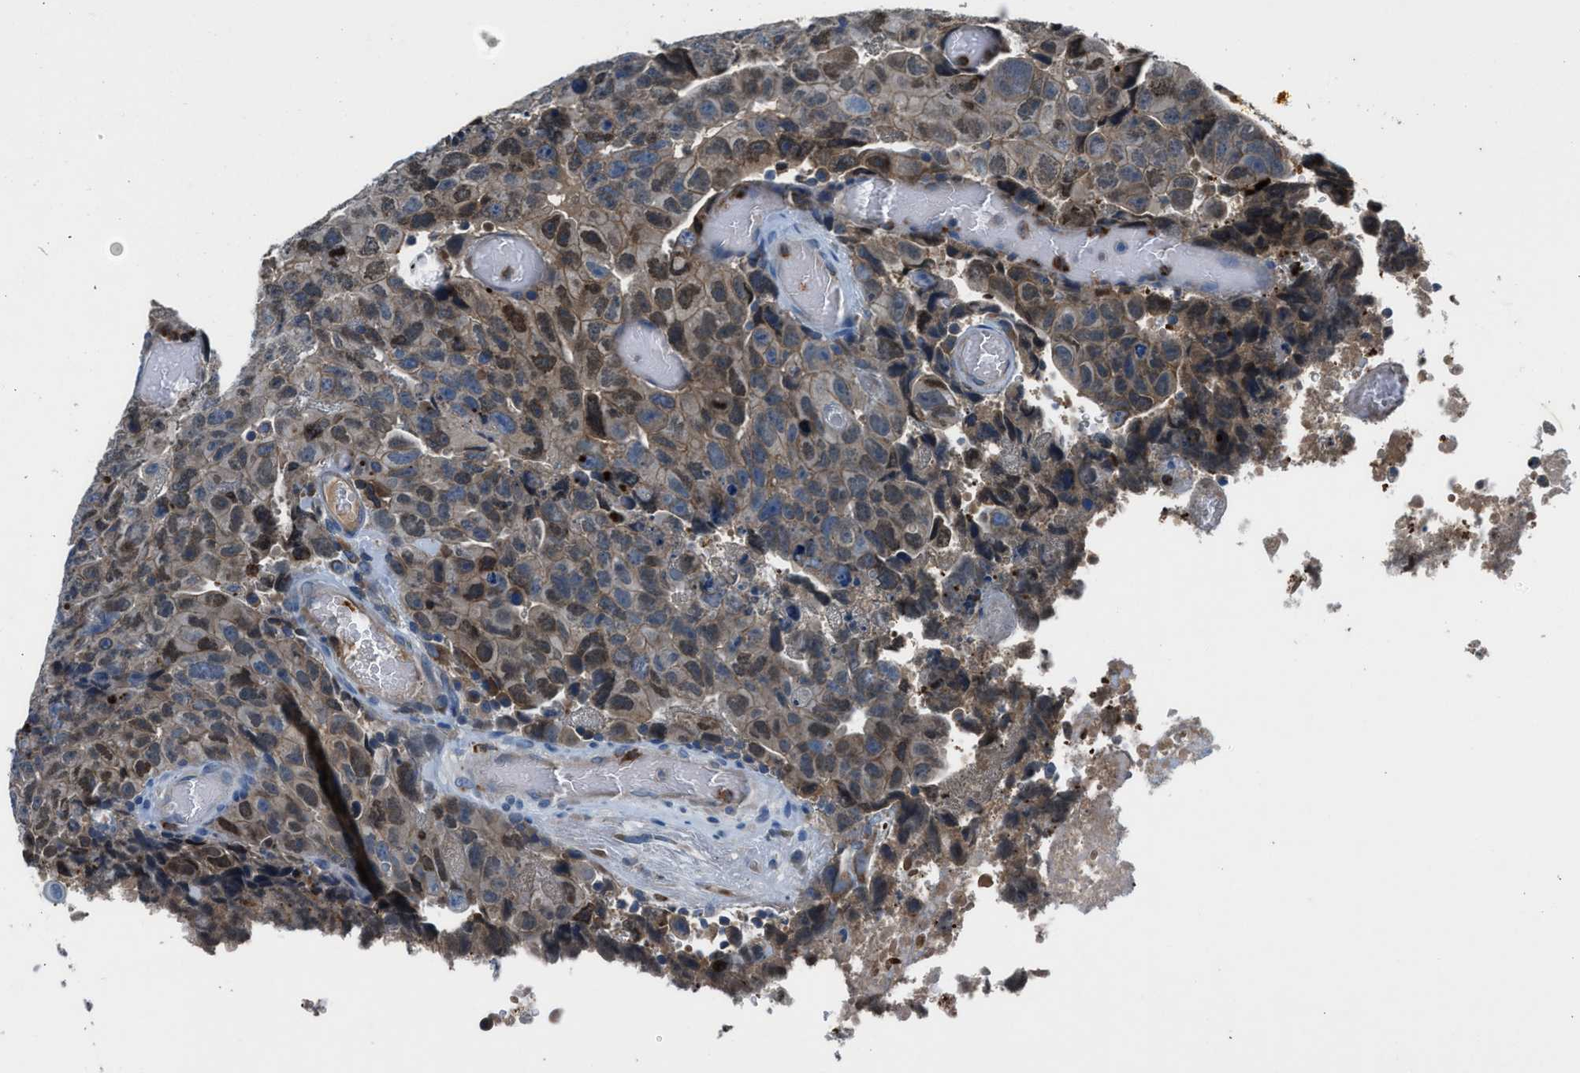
{"staining": {"intensity": "weak", "quantity": ">75%", "location": "cytoplasmic/membranous,nuclear"}, "tissue": "testis cancer", "cell_type": "Tumor cells", "image_type": "cancer", "snomed": [{"axis": "morphology", "description": "Necrosis, NOS"}, {"axis": "morphology", "description": "Carcinoma, Embryonal, NOS"}, {"axis": "topography", "description": "Testis"}], "caption": "IHC of human testis cancer (embryonal carcinoma) reveals low levels of weak cytoplasmic/membranous and nuclear expression in approximately >75% of tumor cells.", "gene": "BMP1", "patient": {"sex": "male", "age": 19}}